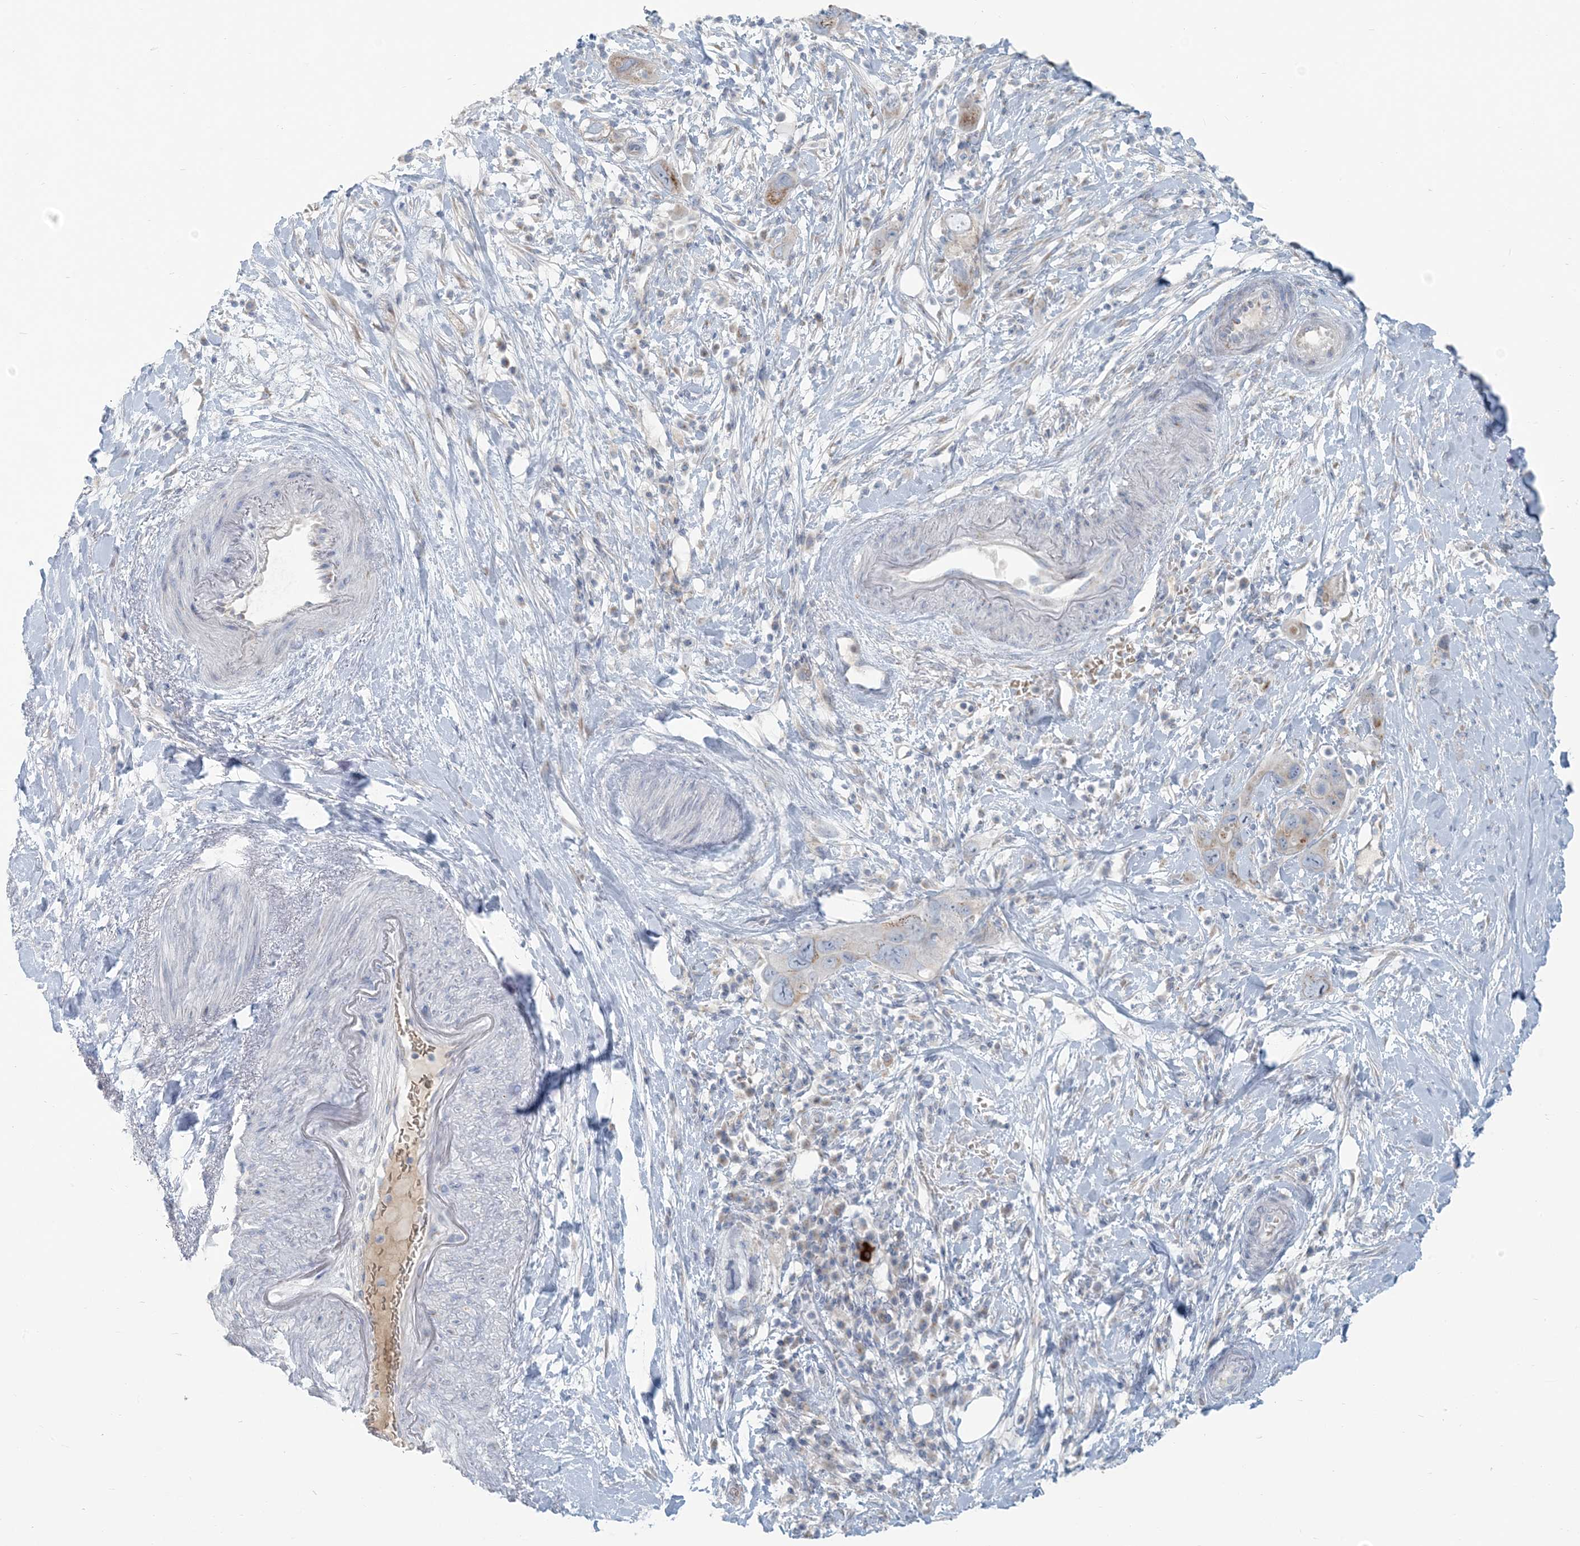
{"staining": {"intensity": "weak", "quantity": "25%-75%", "location": "cytoplasmic/membranous"}, "tissue": "pancreatic cancer", "cell_type": "Tumor cells", "image_type": "cancer", "snomed": [{"axis": "morphology", "description": "Adenocarcinoma, NOS"}, {"axis": "topography", "description": "Pancreas"}], "caption": "A photomicrograph of adenocarcinoma (pancreatic) stained for a protein reveals weak cytoplasmic/membranous brown staining in tumor cells. Ihc stains the protein of interest in brown and the nuclei are stained blue.", "gene": "SCML1", "patient": {"sex": "female", "age": 71}}